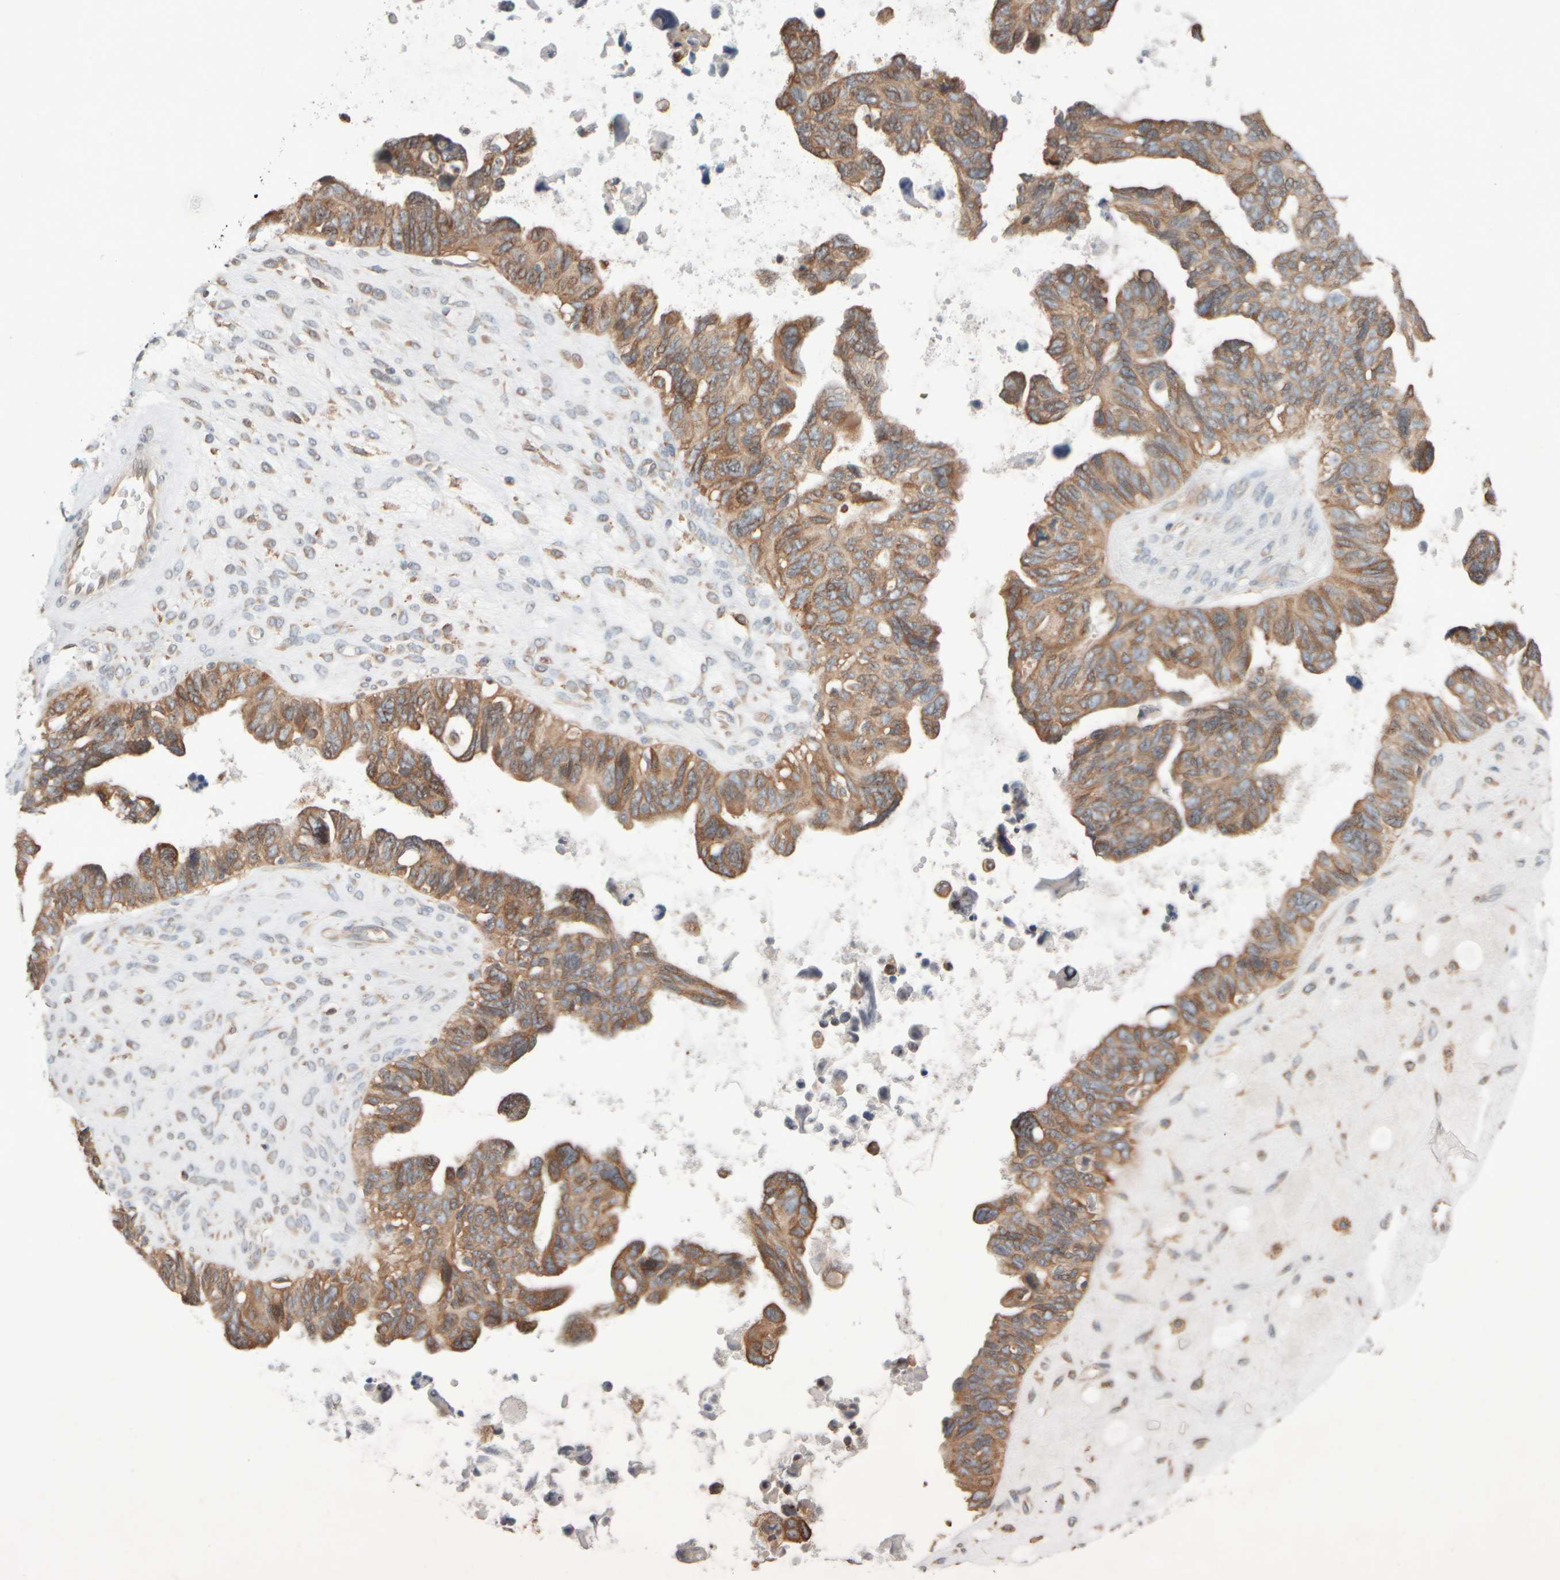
{"staining": {"intensity": "moderate", "quantity": ">75%", "location": "cytoplasmic/membranous"}, "tissue": "ovarian cancer", "cell_type": "Tumor cells", "image_type": "cancer", "snomed": [{"axis": "morphology", "description": "Cystadenocarcinoma, serous, NOS"}, {"axis": "topography", "description": "Ovary"}], "caption": "About >75% of tumor cells in human ovarian cancer (serous cystadenocarcinoma) demonstrate moderate cytoplasmic/membranous protein positivity as visualized by brown immunohistochemical staining.", "gene": "EIF2B3", "patient": {"sex": "female", "age": 79}}